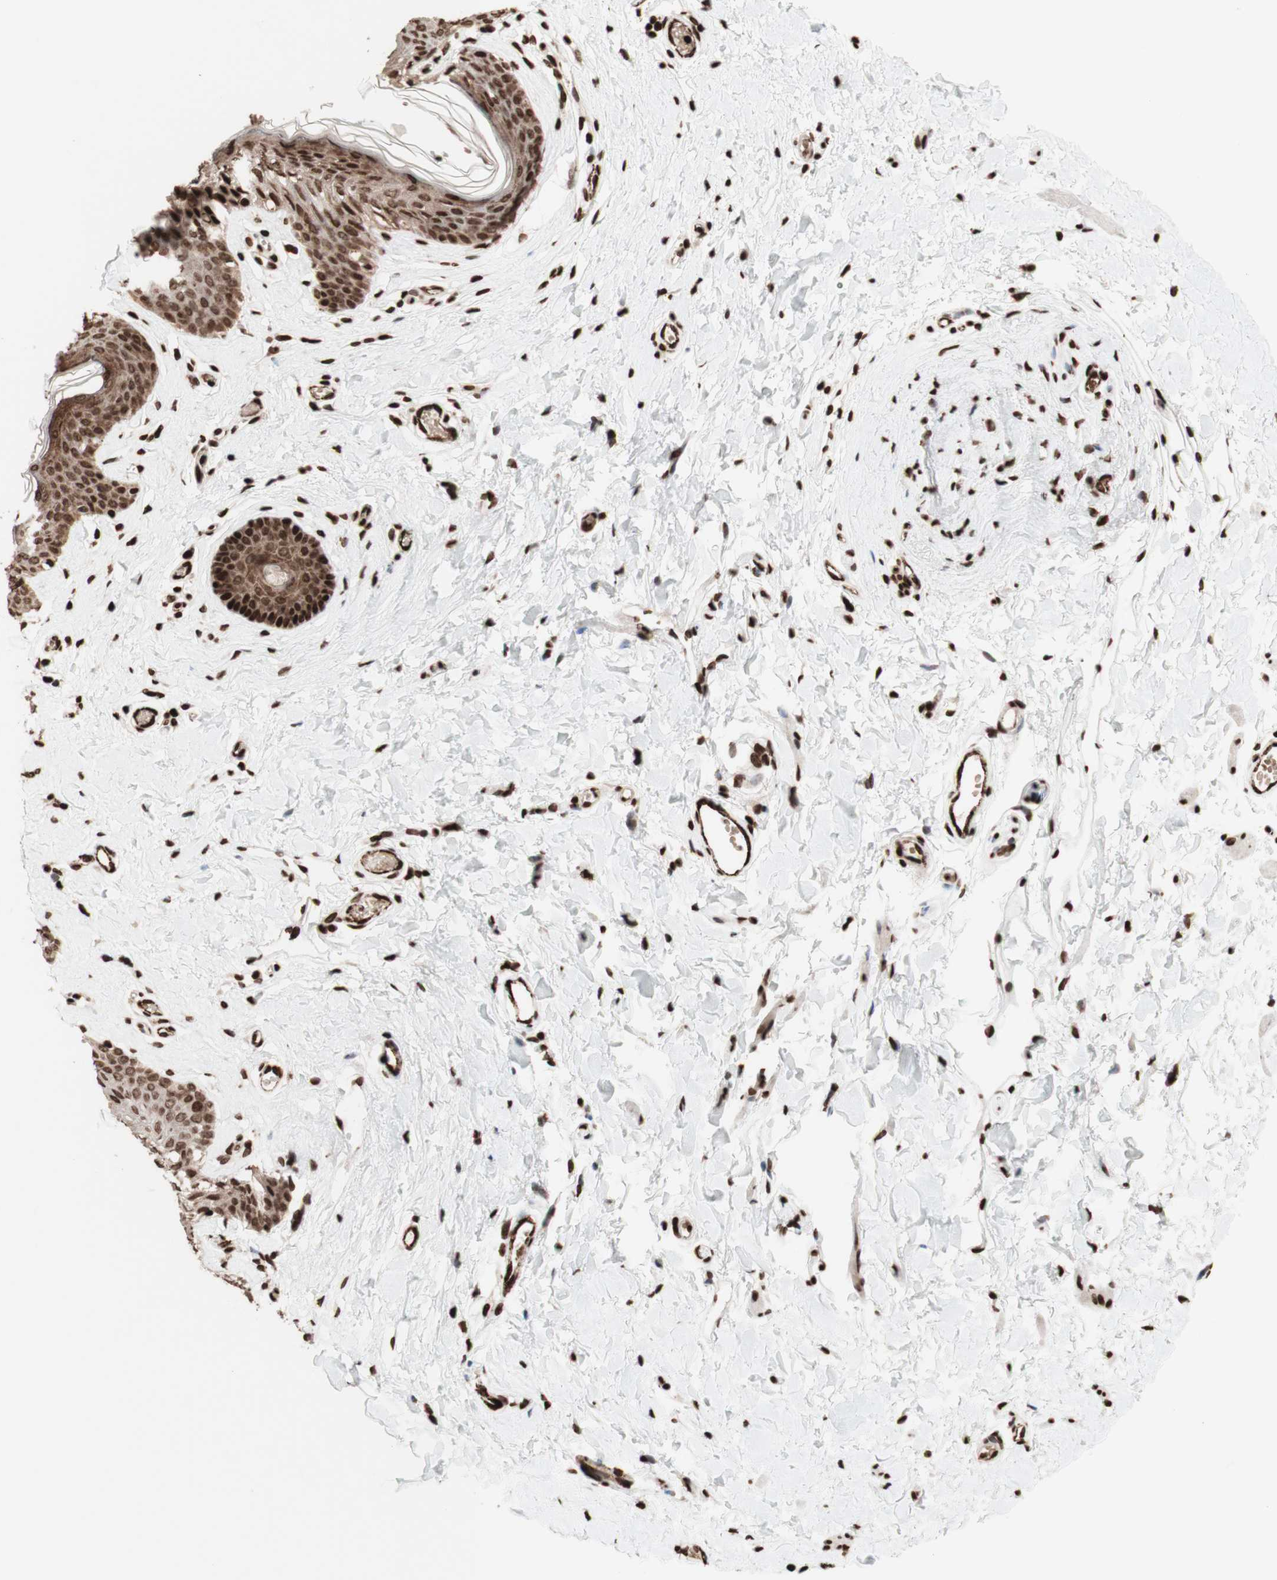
{"staining": {"intensity": "strong", "quantity": ">75%", "location": "cytoplasmic/membranous,nuclear"}, "tissue": "skin", "cell_type": "Epidermal cells", "image_type": "normal", "snomed": [{"axis": "morphology", "description": "Normal tissue, NOS"}, {"axis": "morphology", "description": "Inflammation, NOS"}, {"axis": "topography", "description": "Vulva"}], "caption": "Immunohistochemistry (IHC) image of normal human skin stained for a protein (brown), which exhibits high levels of strong cytoplasmic/membranous,nuclear staining in about >75% of epidermal cells.", "gene": "NCAPD2", "patient": {"sex": "female", "age": 84}}